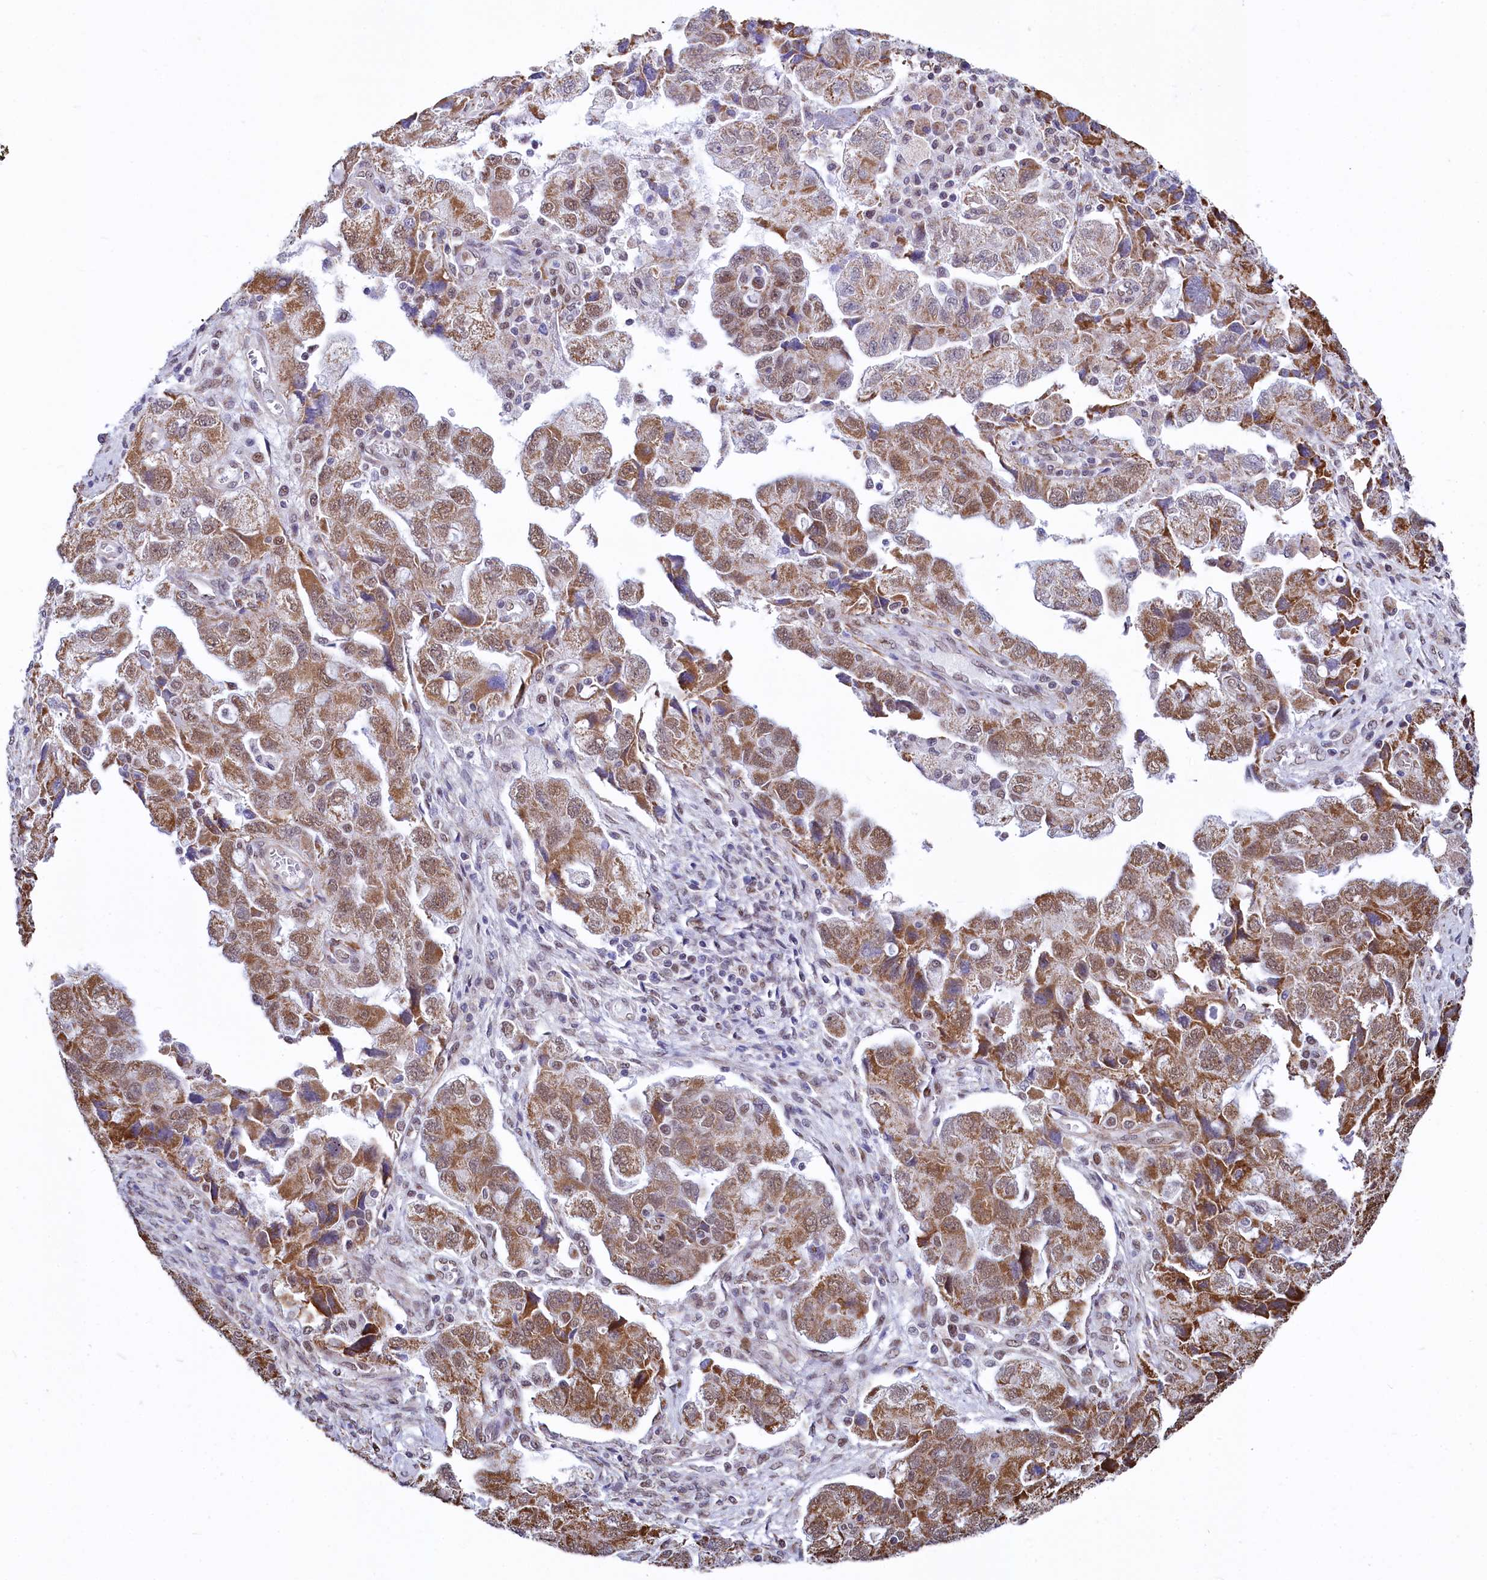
{"staining": {"intensity": "moderate", "quantity": ">75%", "location": "cytoplasmic/membranous,nuclear"}, "tissue": "ovarian cancer", "cell_type": "Tumor cells", "image_type": "cancer", "snomed": [{"axis": "morphology", "description": "Carcinoma, NOS"}, {"axis": "morphology", "description": "Cystadenocarcinoma, serous, NOS"}, {"axis": "topography", "description": "Ovary"}], "caption": "Immunohistochemical staining of human ovarian carcinoma exhibits medium levels of moderate cytoplasmic/membranous and nuclear positivity in approximately >75% of tumor cells.", "gene": "MORN3", "patient": {"sex": "female", "age": 69}}